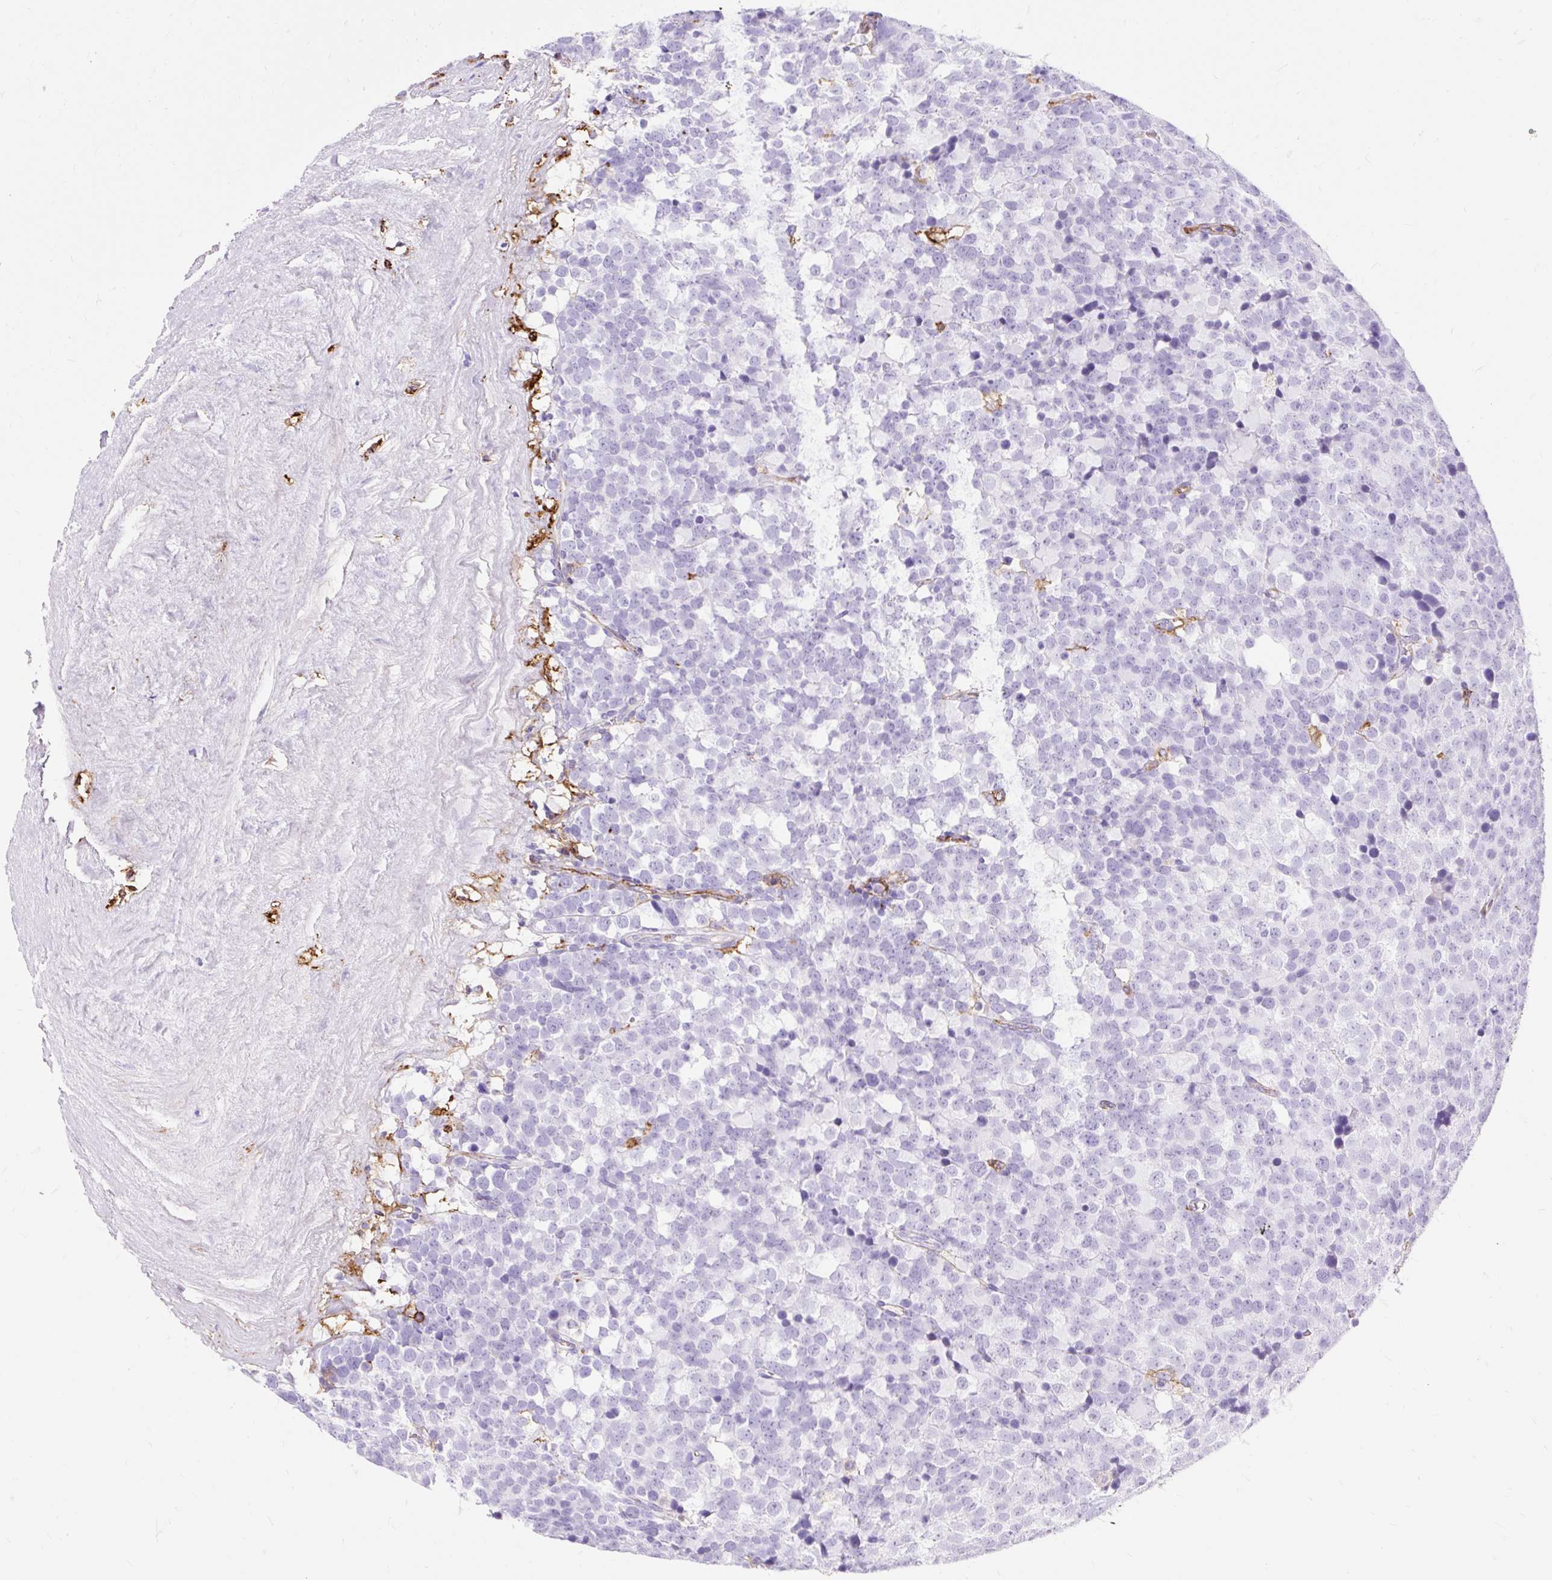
{"staining": {"intensity": "negative", "quantity": "none", "location": "none"}, "tissue": "testis cancer", "cell_type": "Tumor cells", "image_type": "cancer", "snomed": [{"axis": "morphology", "description": "Seminoma, NOS"}, {"axis": "topography", "description": "Testis"}], "caption": "A high-resolution photomicrograph shows IHC staining of testis cancer, which reveals no significant positivity in tumor cells.", "gene": "HLA-DRA", "patient": {"sex": "male", "age": 71}}